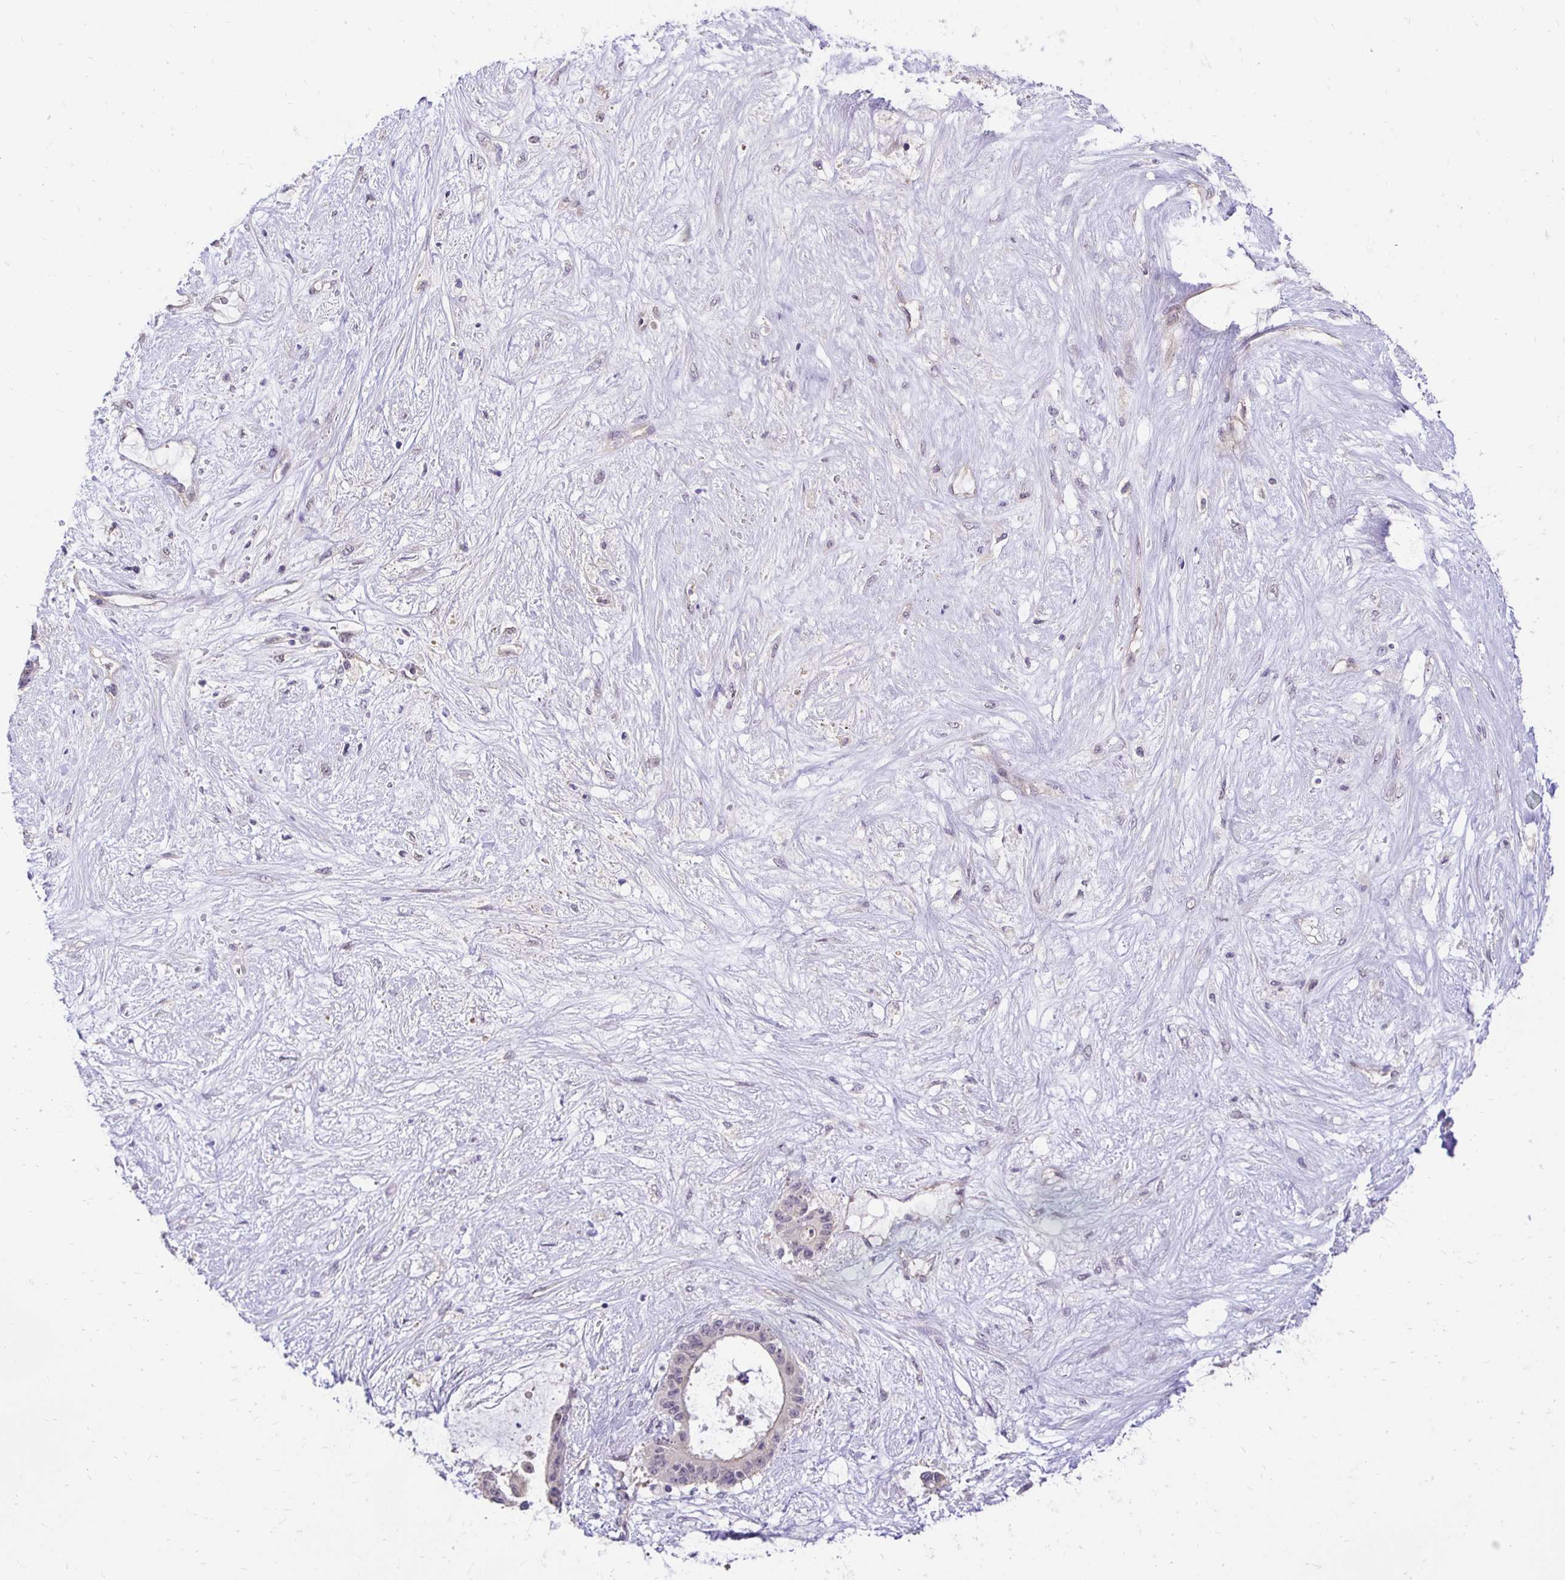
{"staining": {"intensity": "weak", "quantity": "<25%", "location": "cytoplasmic/membranous"}, "tissue": "liver cancer", "cell_type": "Tumor cells", "image_type": "cancer", "snomed": [{"axis": "morphology", "description": "Normal tissue, NOS"}, {"axis": "morphology", "description": "Cholangiocarcinoma"}, {"axis": "topography", "description": "Liver"}, {"axis": "topography", "description": "Peripheral nerve tissue"}], "caption": "High power microscopy histopathology image of an IHC image of liver cancer, revealing no significant expression in tumor cells.", "gene": "SLC9A1", "patient": {"sex": "female", "age": 73}}